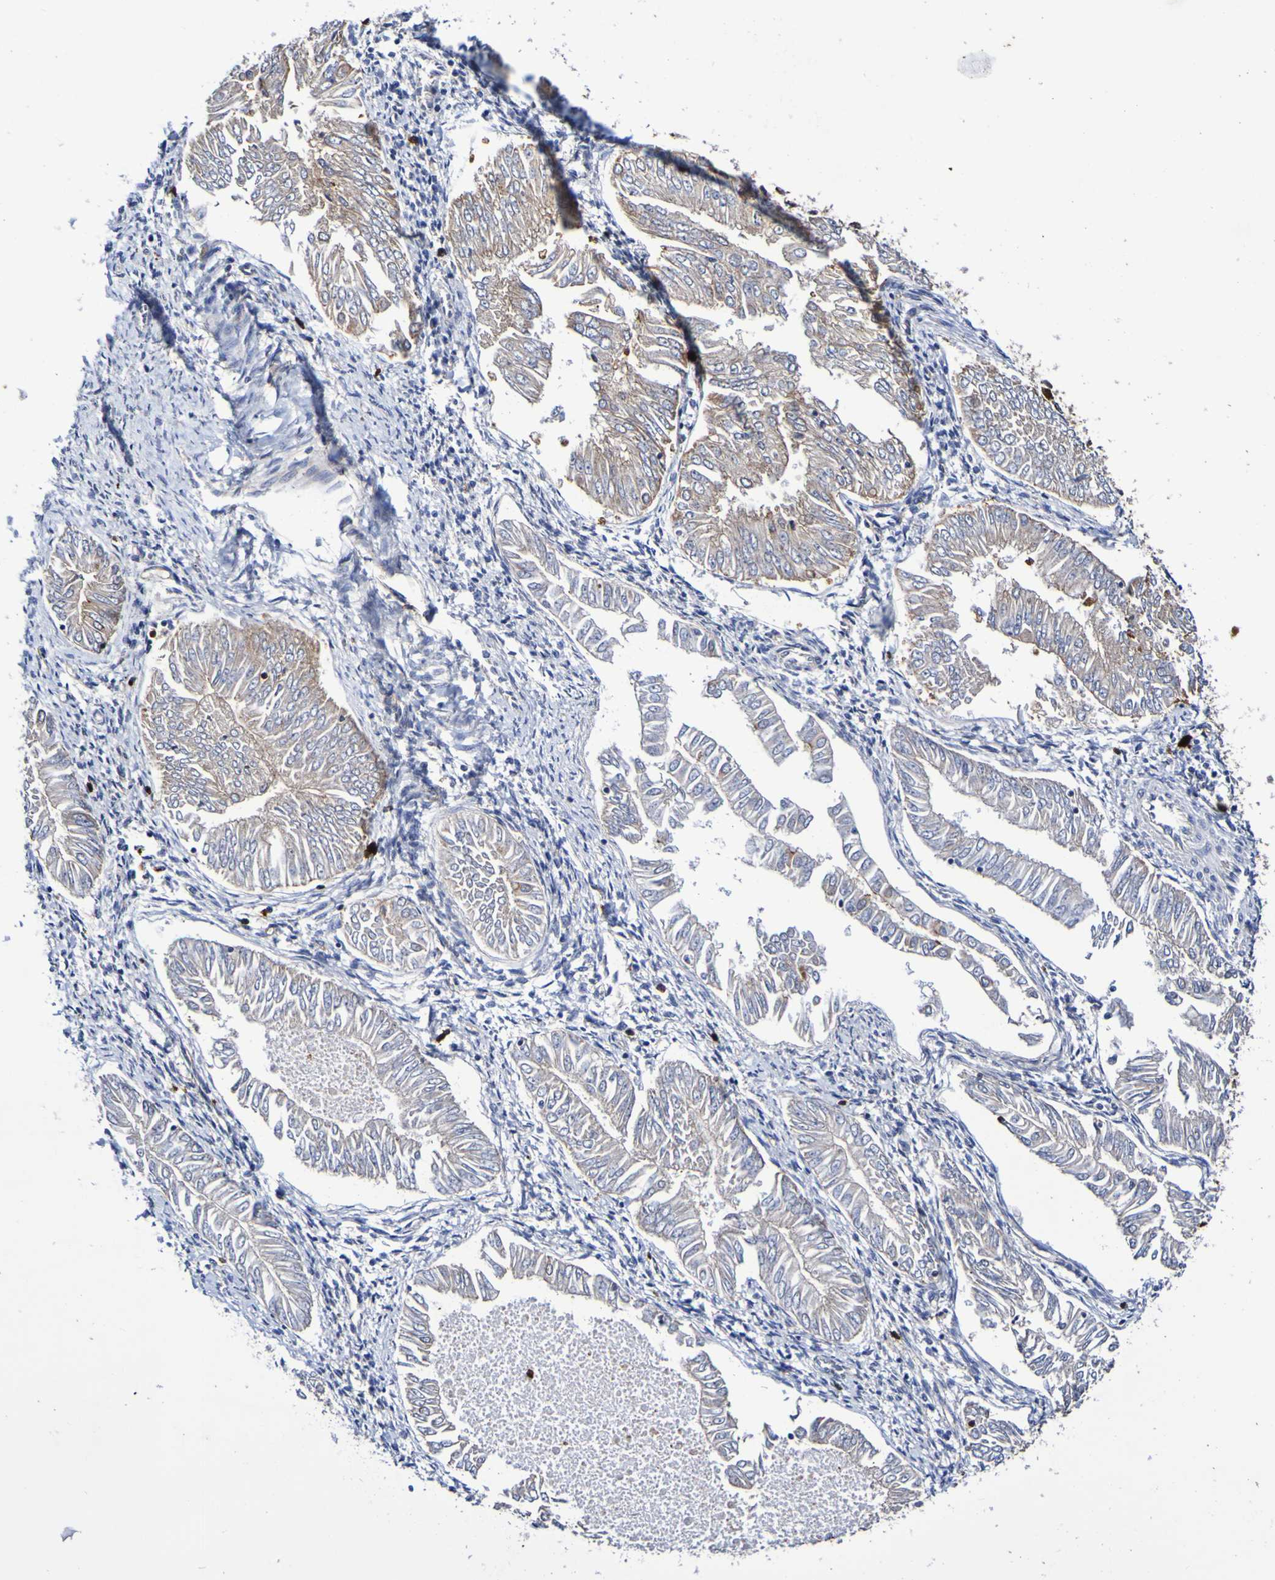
{"staining": {"intensity": "weak", "quantity": "25%-75%", "location": "cytoplasmic/membranous"}, "tissue": "endometrial cancer", "cell_type": "Tumor cells", "image_type": "cancer", "snomed": [{"axis": "morphology", "description": "Adenocarcinoma, NOS"}, {"axis": "topography", "description": "Endometrium"}], "caption": "Endometrial adenocarcinoma stained with a brown dye demonstrates weak cytoplasmic/membranous positive staining in about 25%-75% of tumor cells.", "gene": "GJB1", "patient": {"sex": "female", "age": 53}}